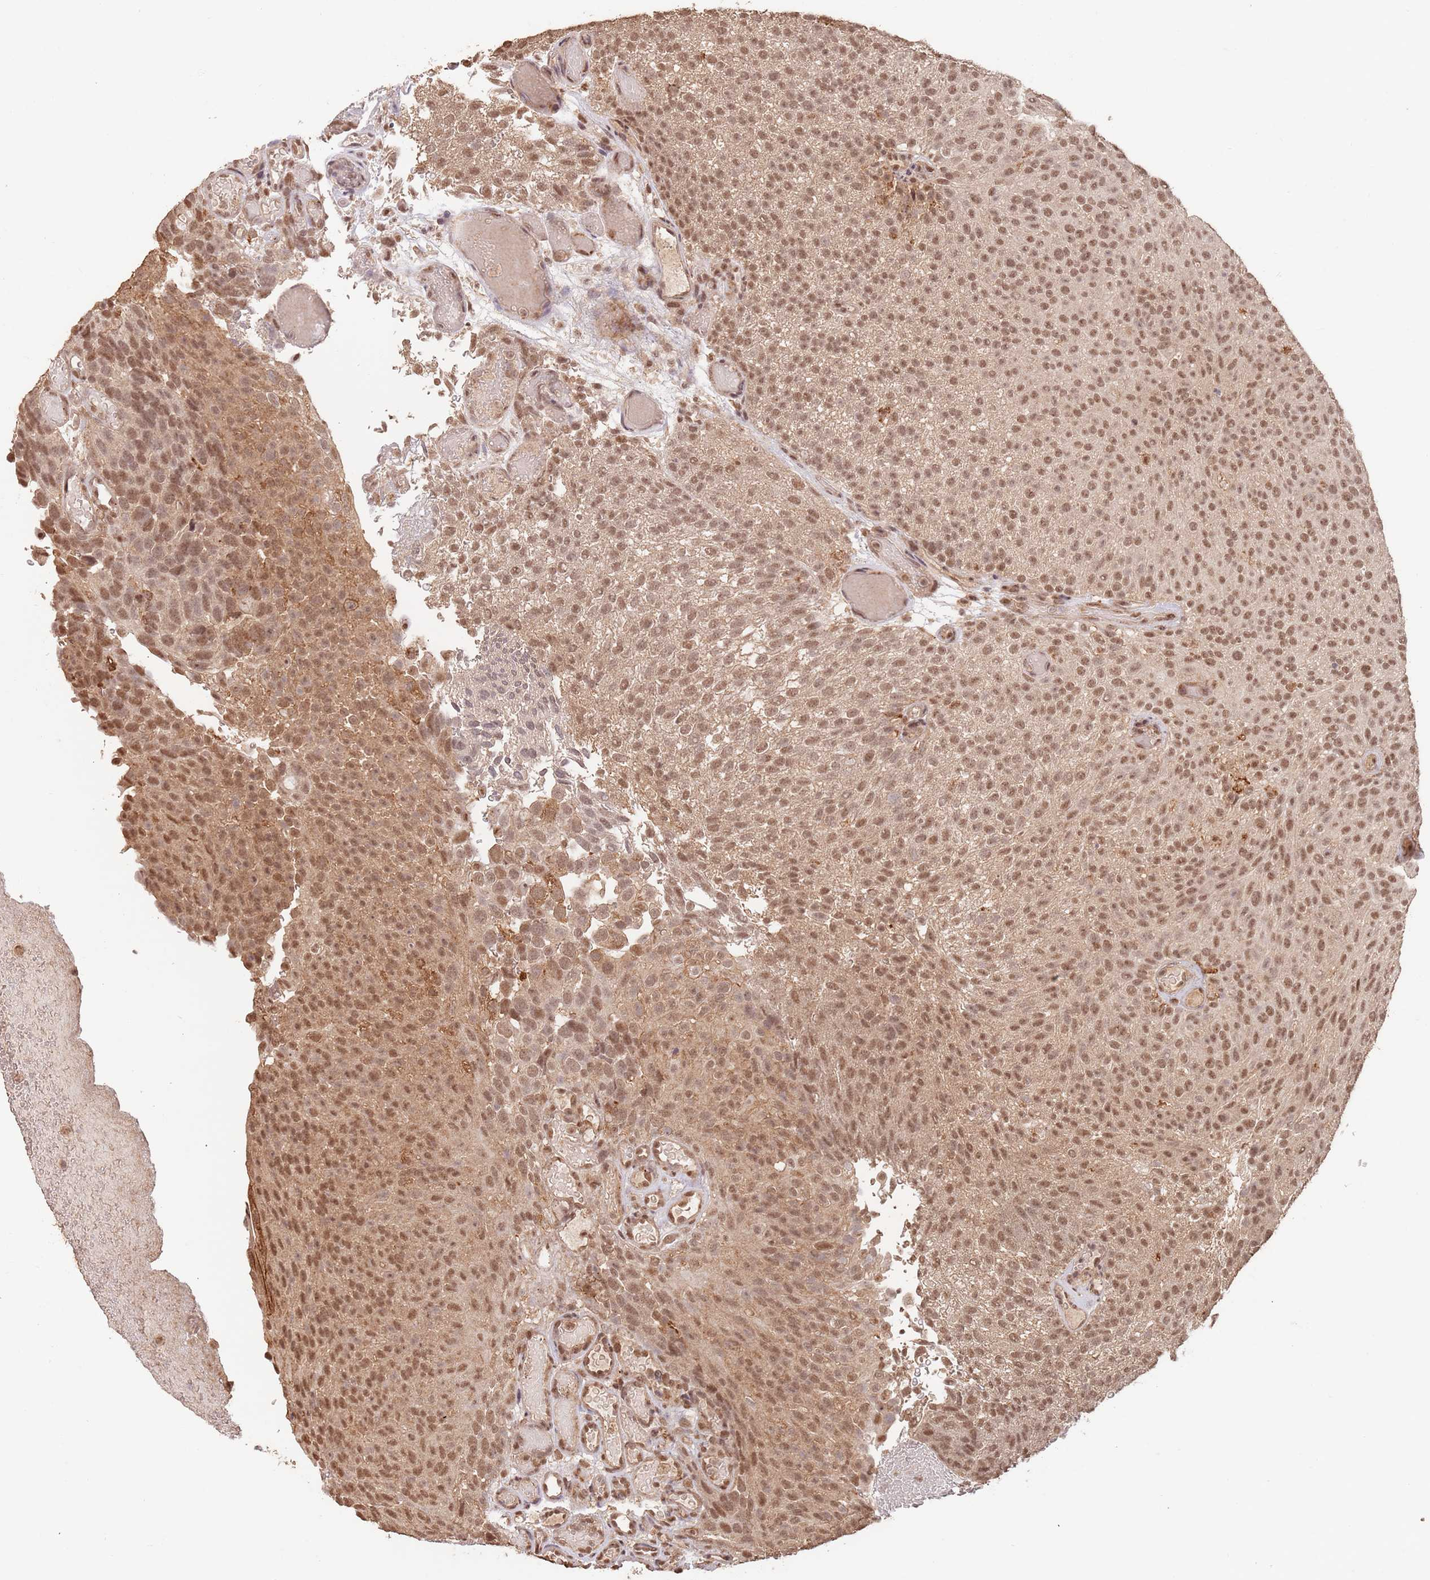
{"staining": {"intensity": "moderate", "quantity": ">75%", "location": "cytoplasmic/membranous,nuclear"}, "tissue": "urothelial cancer", "cell_type": "Tumor cells", "image_type": "cancer", "snomed": [{"axis": "morphology", "description": "Urothelial carcinoma, Low grade"}, {"axis": "topography", "description": "Urinary bladder"}], "caption": "A medium amount of moderate cytoplasmic/membranous and nuclear expression is identified in approximately >75% of tumor cells in urothelial carcinoma (low-grade) tissue. (Brightfield microscopy of DAB IHC at high magnification).", "gene": "RFXANK", "patient": {"sex": "male", "age": 78}}